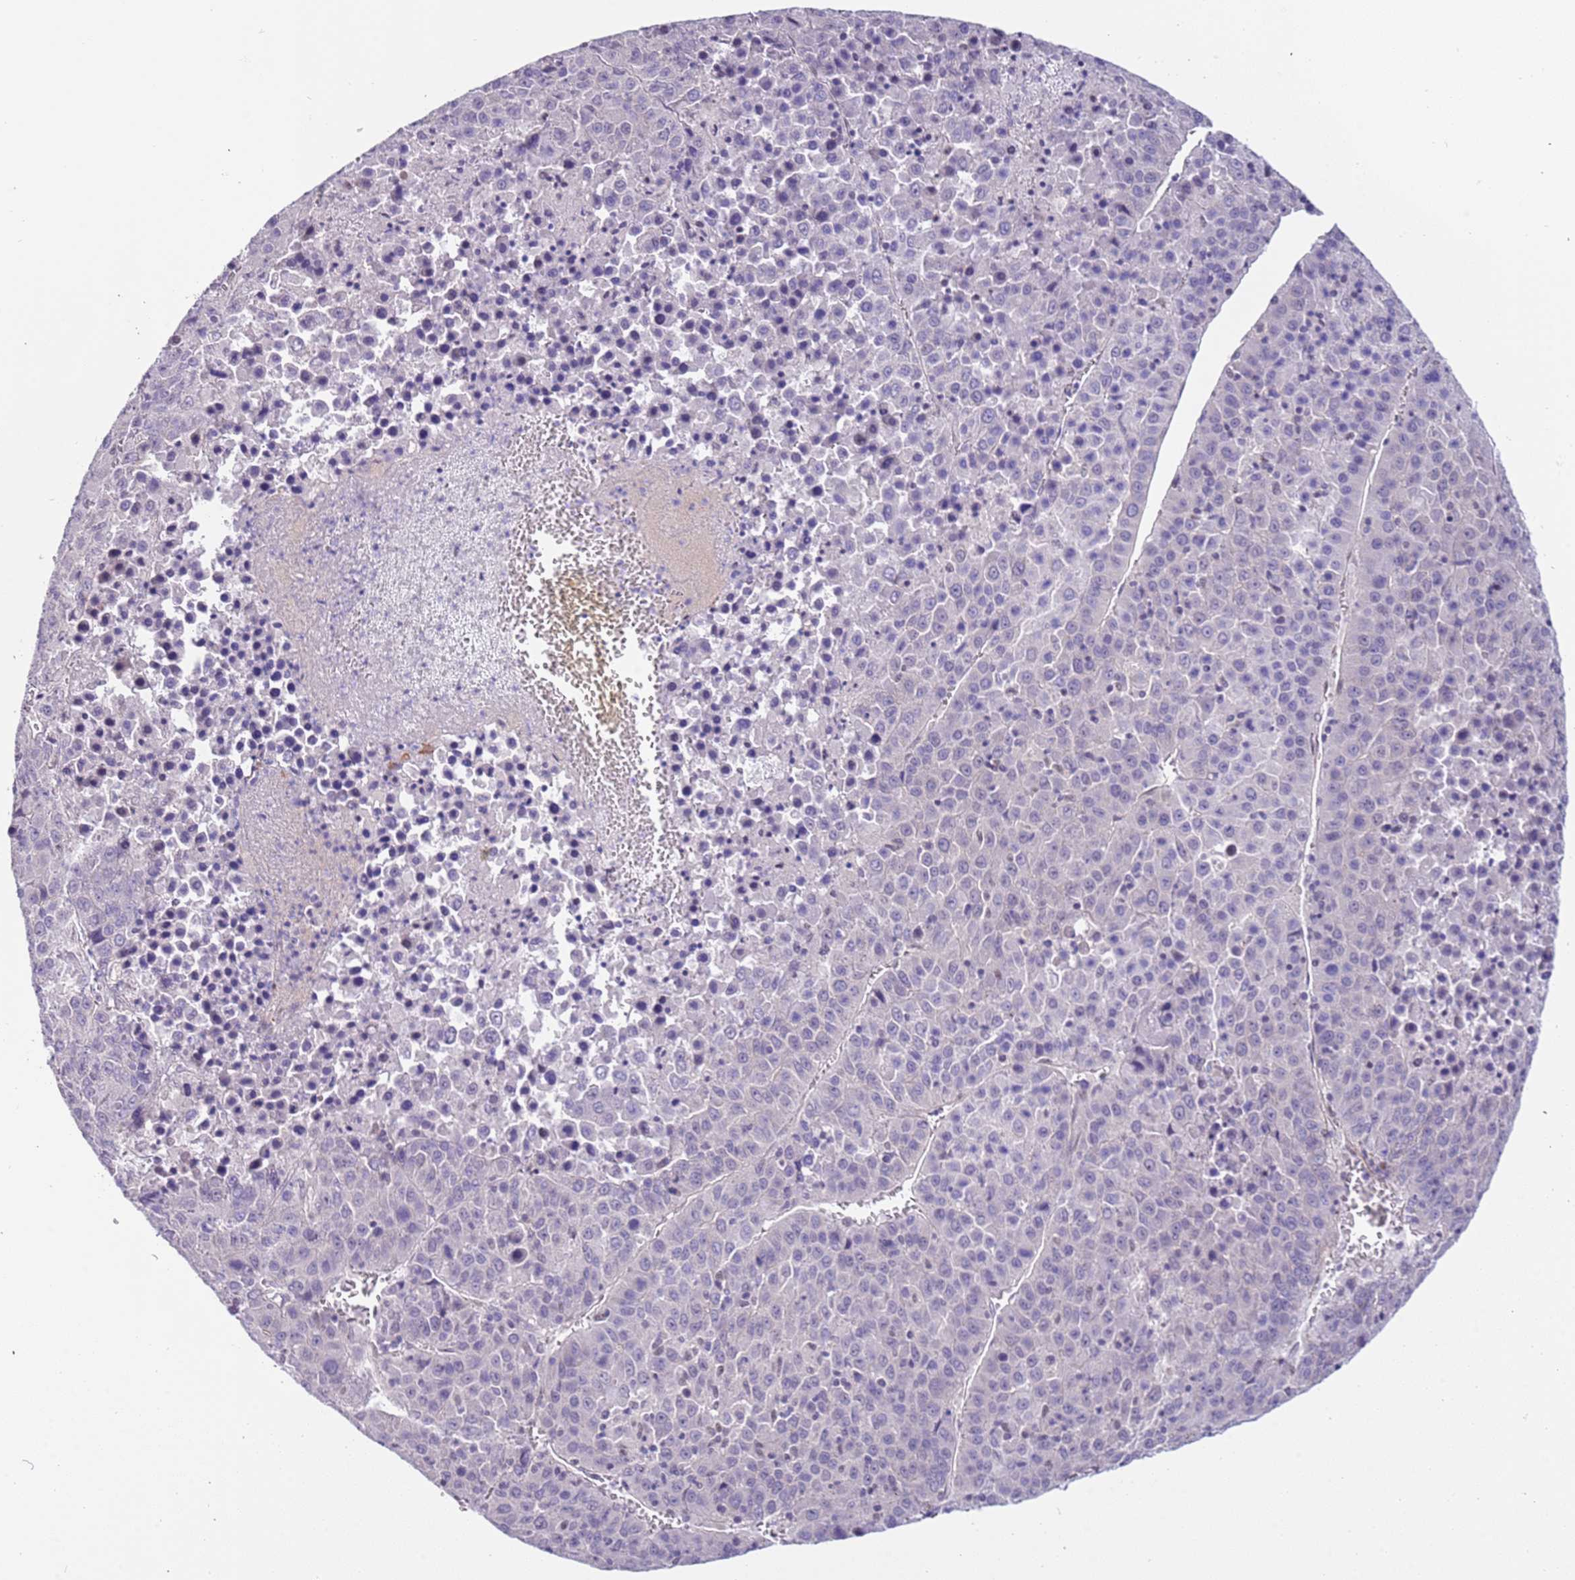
{"staining": {"intensity": "negative", "quantity": "none", "location": "none"}, "tissue": "liver cancer", "cell_type": "Tumor cells", "image_type": "cancer", "snomed": [{"axis": "morphology", "description": "Carcinoma, Hepatocellular, NOS"}, {"axis": "topography", "description": "Liver"}], "caption": "Immunohistochemistry of hepatocellular carcinoma (liver) exhibits no expression in tumor cells.", "gene": "PLEKHH1", "patient": {"sex": "female", "age": 53}}